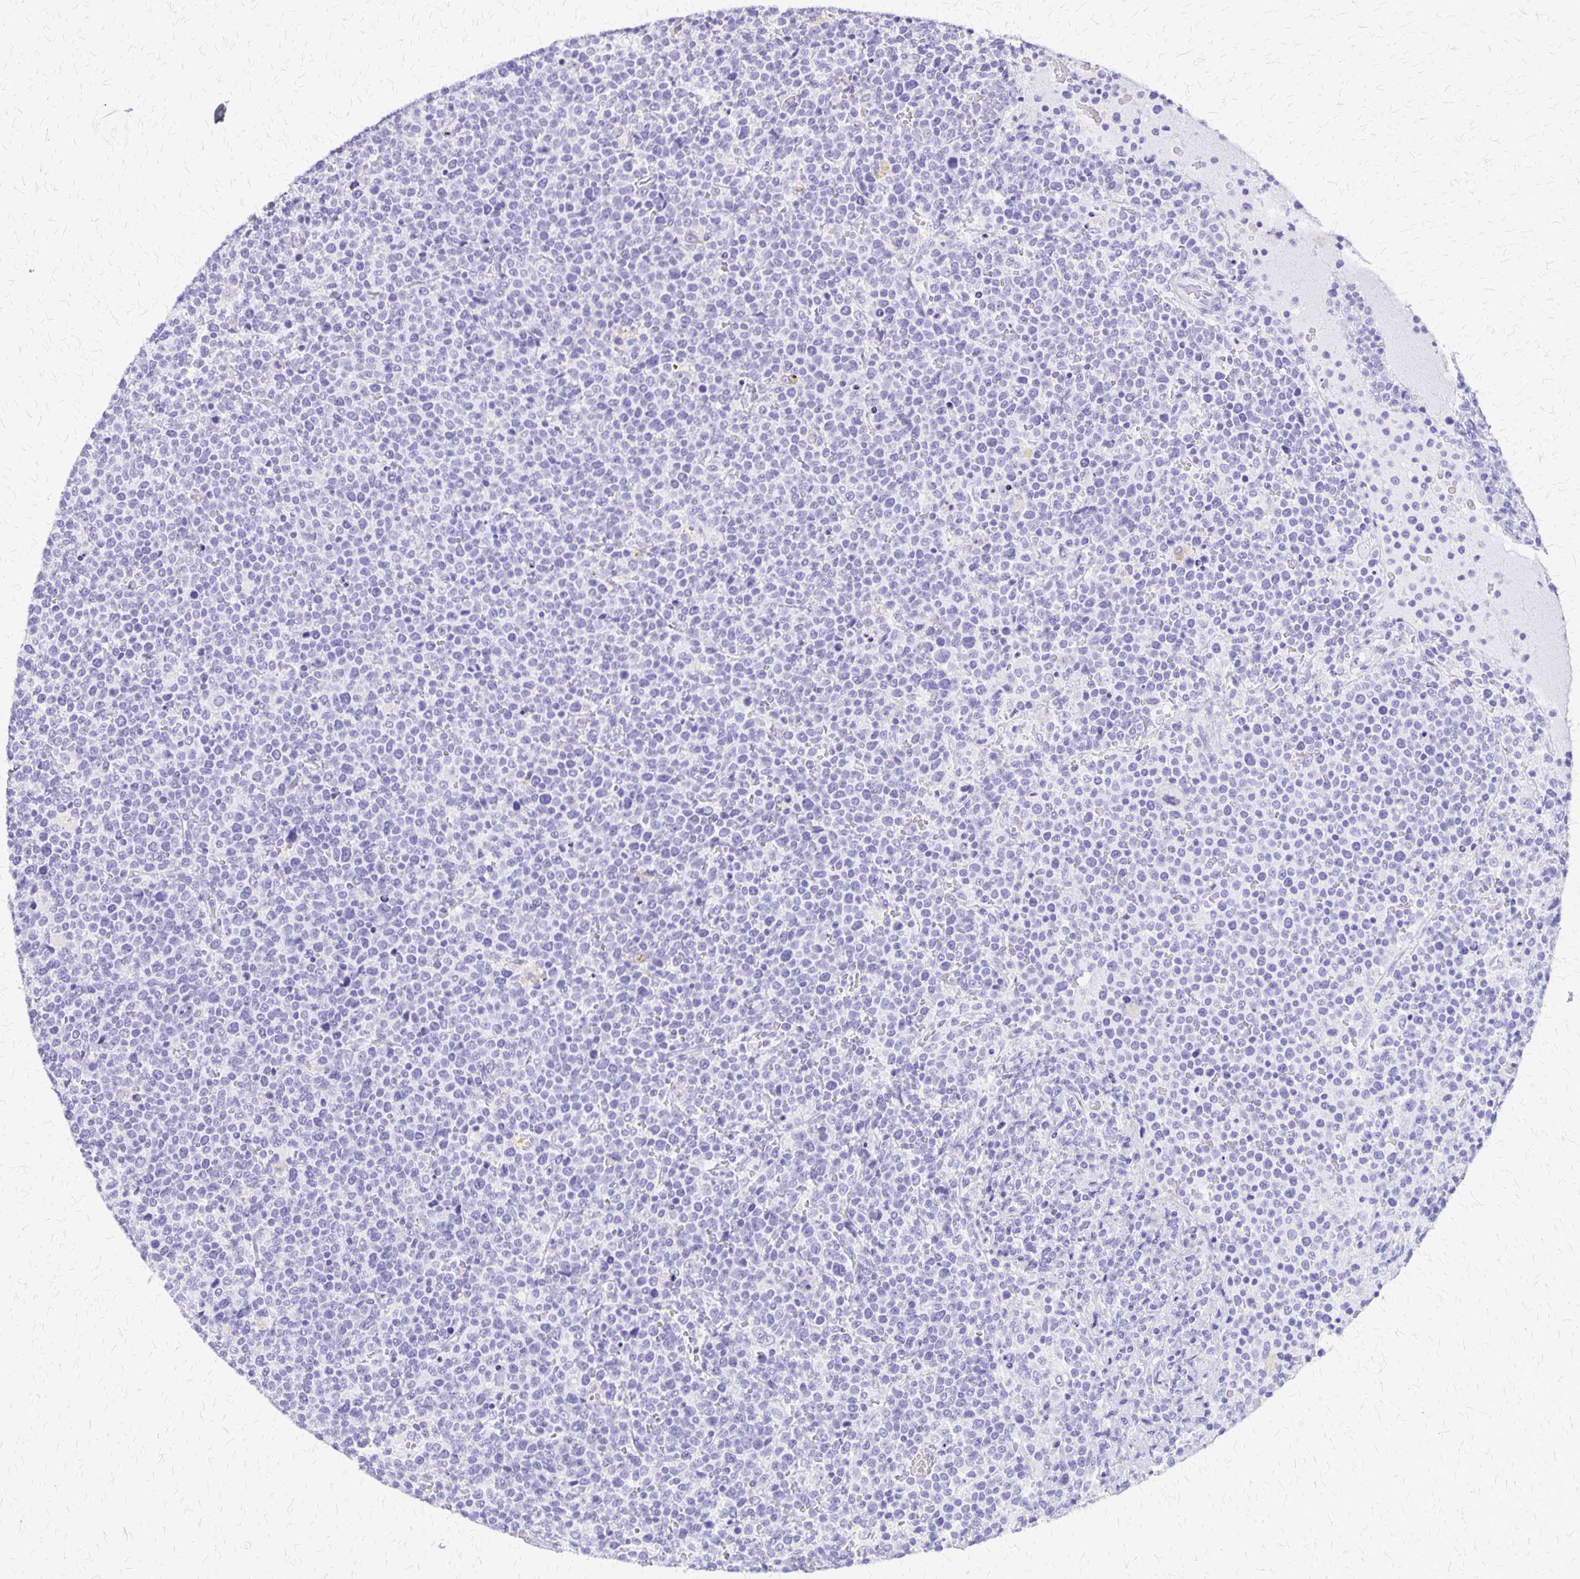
{"staining": {"intensity": "negative", "quantity": "none", "location": "none"}, "tissue": "lymphoma", "cell_type": "Tumor cells", "image_type": "cancer", "snomed": [{"axis": "morphology", "description": "Malignant lymphoma, non-Hodgkin's type, High grade"}, {"axis": "topography", "description": "Lymph node"}], "caption": "Micrograph shows no protein positivity in tumor cells of high-grade malignant lymphoma, non-Hodgkin's type tissue.", "gene": "SLC13A2", "patient": {"sex": "male", "age": 61}}